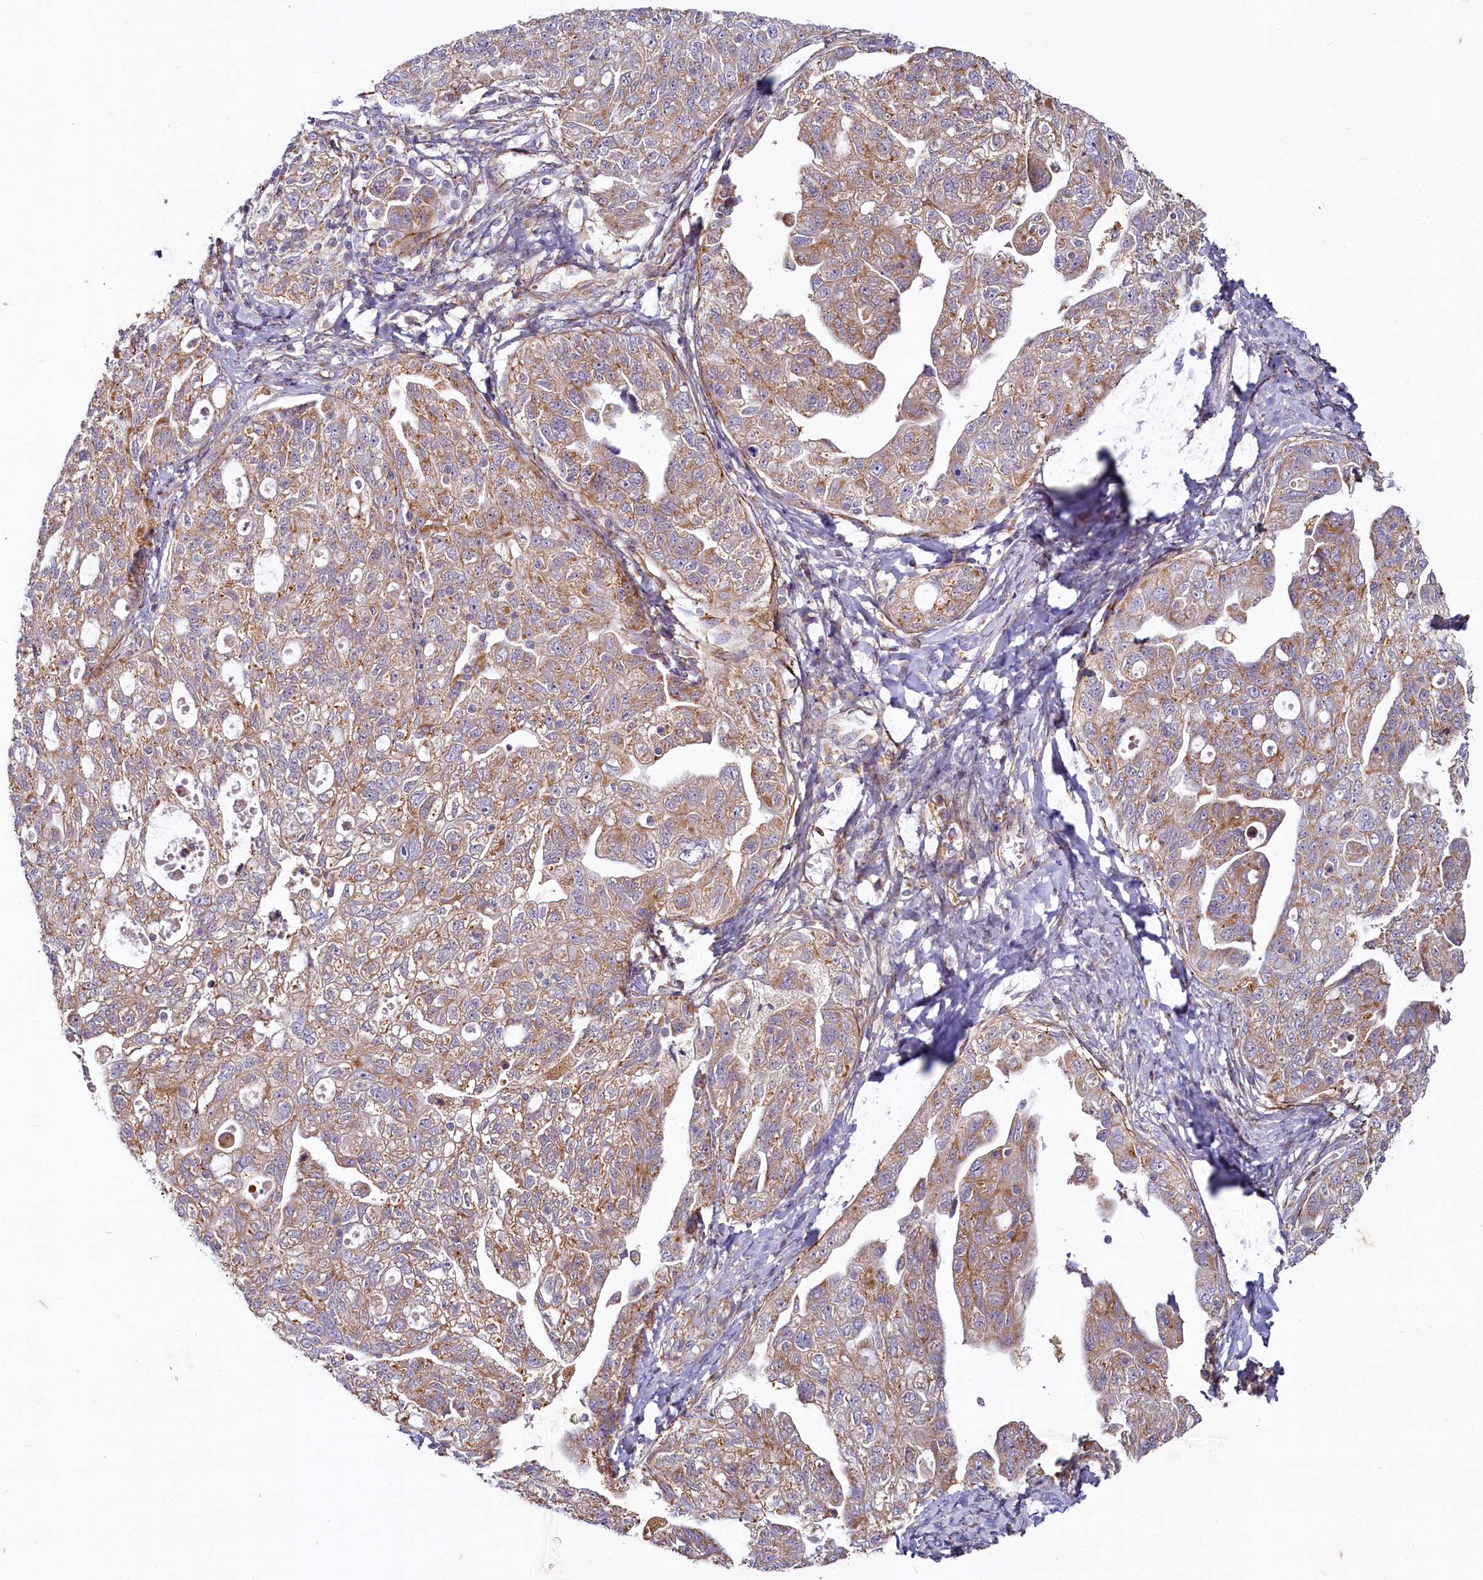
{"staining": {"intensity": "moderate", "quantity": ">75%", "location": "cytoplasmic/membranous"}, "tissue": "ovarian cancer", "cell_type": "Tumor cells", "image_type": "cancer", "snomed": [{"axis": "morphology", "description": "Carcinoma, NOS"}, {"axis": "morphology", "description": "Cystadenocarcinoma, serous, NOS"}, {"axis": "topography", "description": "Ovary"}], "caption": "Ovarian cancer (serous cystadenocarcinoma) stained with a brown dye exhibits moderate cytoplasmic/membranous positive expression in approximately >75% of tumor cells.", "gene": "ADCY2", "patient": {"sex": "female", "age": 69}}